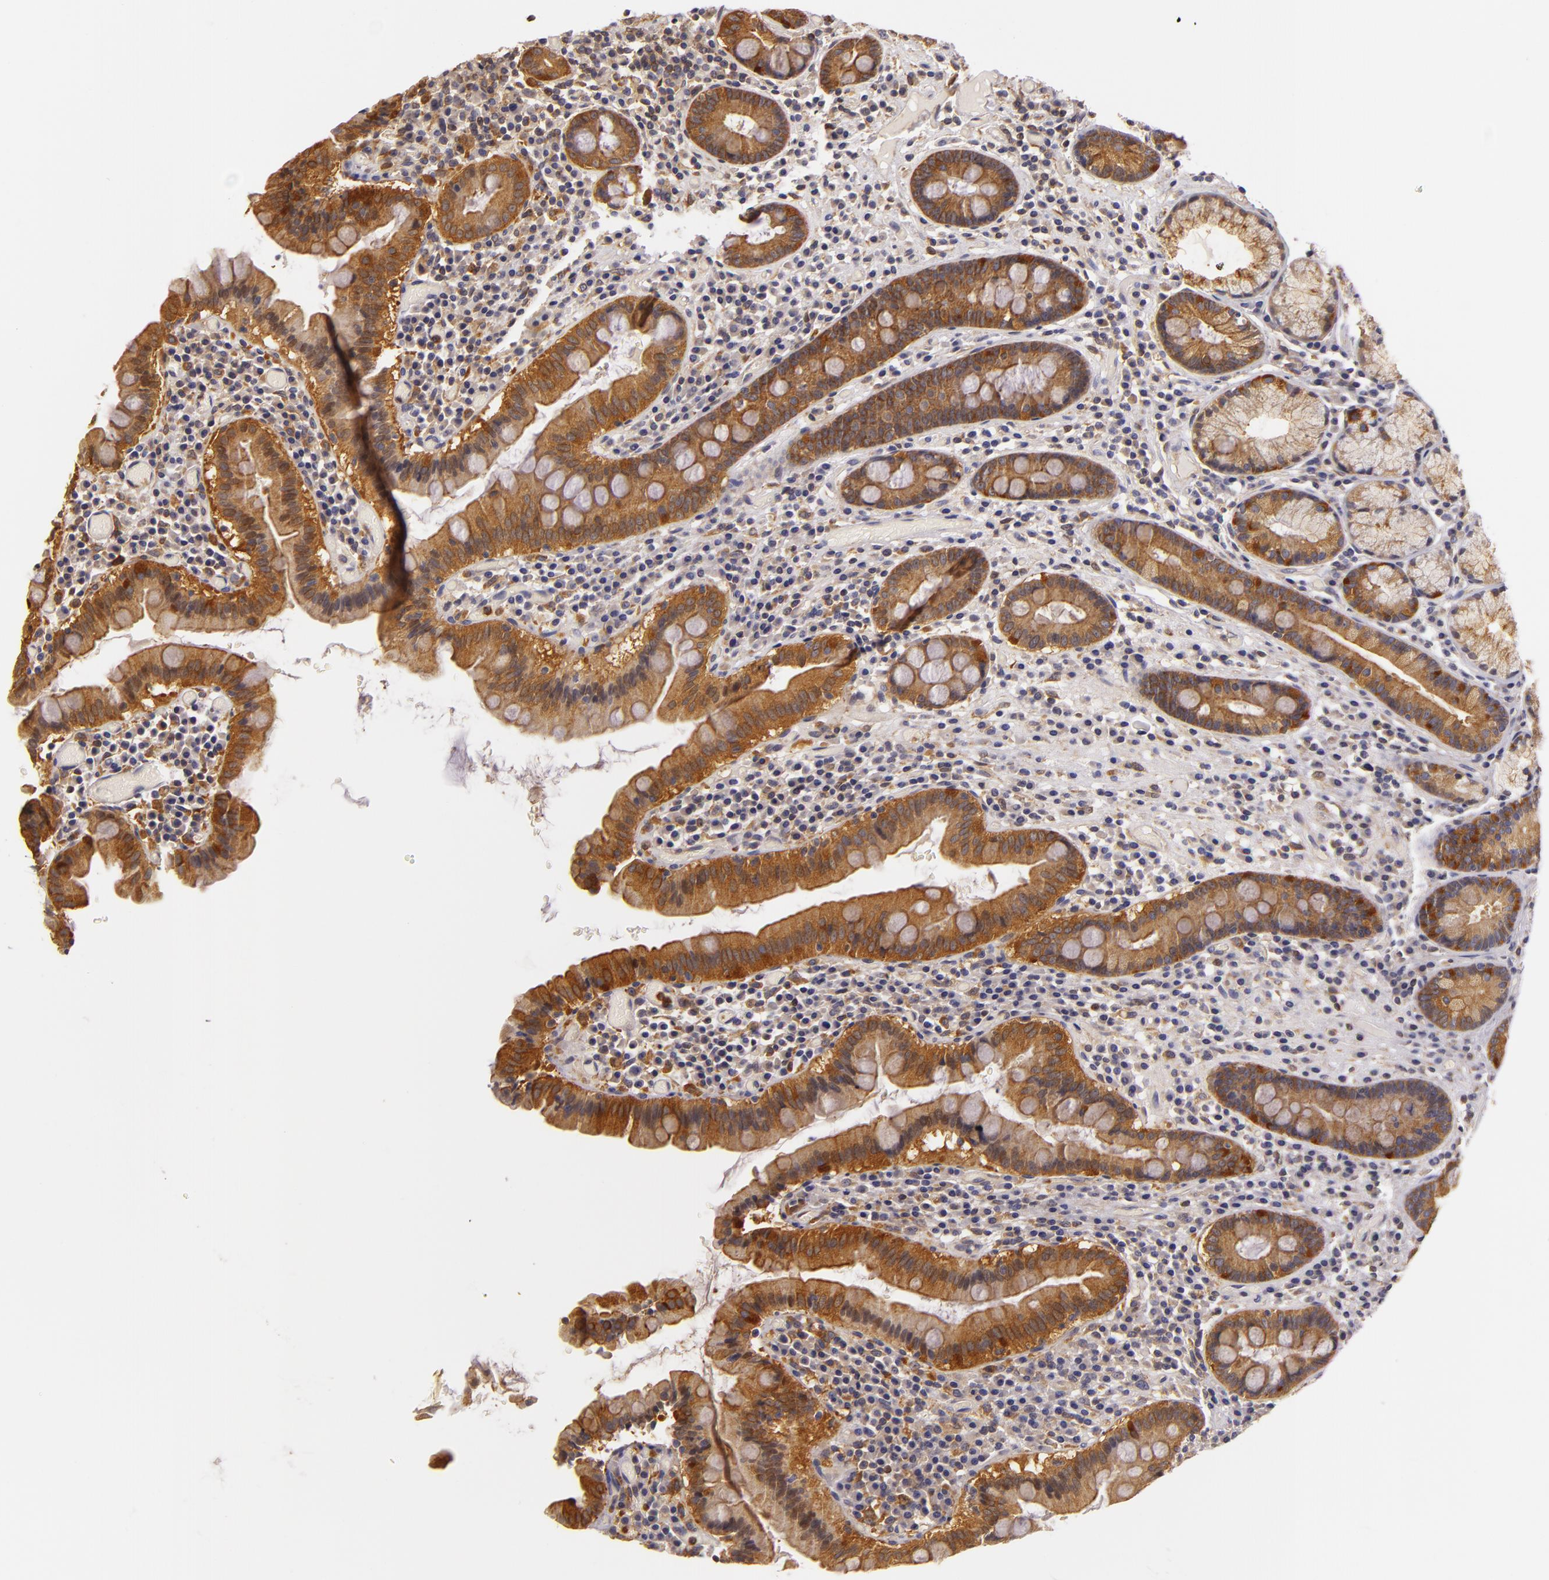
{"staining": {"intensity": "strong", "quantity": ">75%", "location": "cytoplasmic/membranous"}, "tissue": "duodenum", "cell_type": "Glandular cells", "image_type": "normal", "snomed": [{"axis": "morphology", "description": "Normal tissue, NOS"}, {"axis": "topography", "description": "Stomach, lower"}, {"axis": "topography", "description": "Duodenum"}], "caption": "This histopathology image demonstrates immunohistochemistry (IHC) staining of unremarkable duodenum, with high strong cytoplasmic/membranous positivity in approximately >75% of glandular cells.", "gene": "TOM1", "patient": {"sex": "male", "age": 84}}